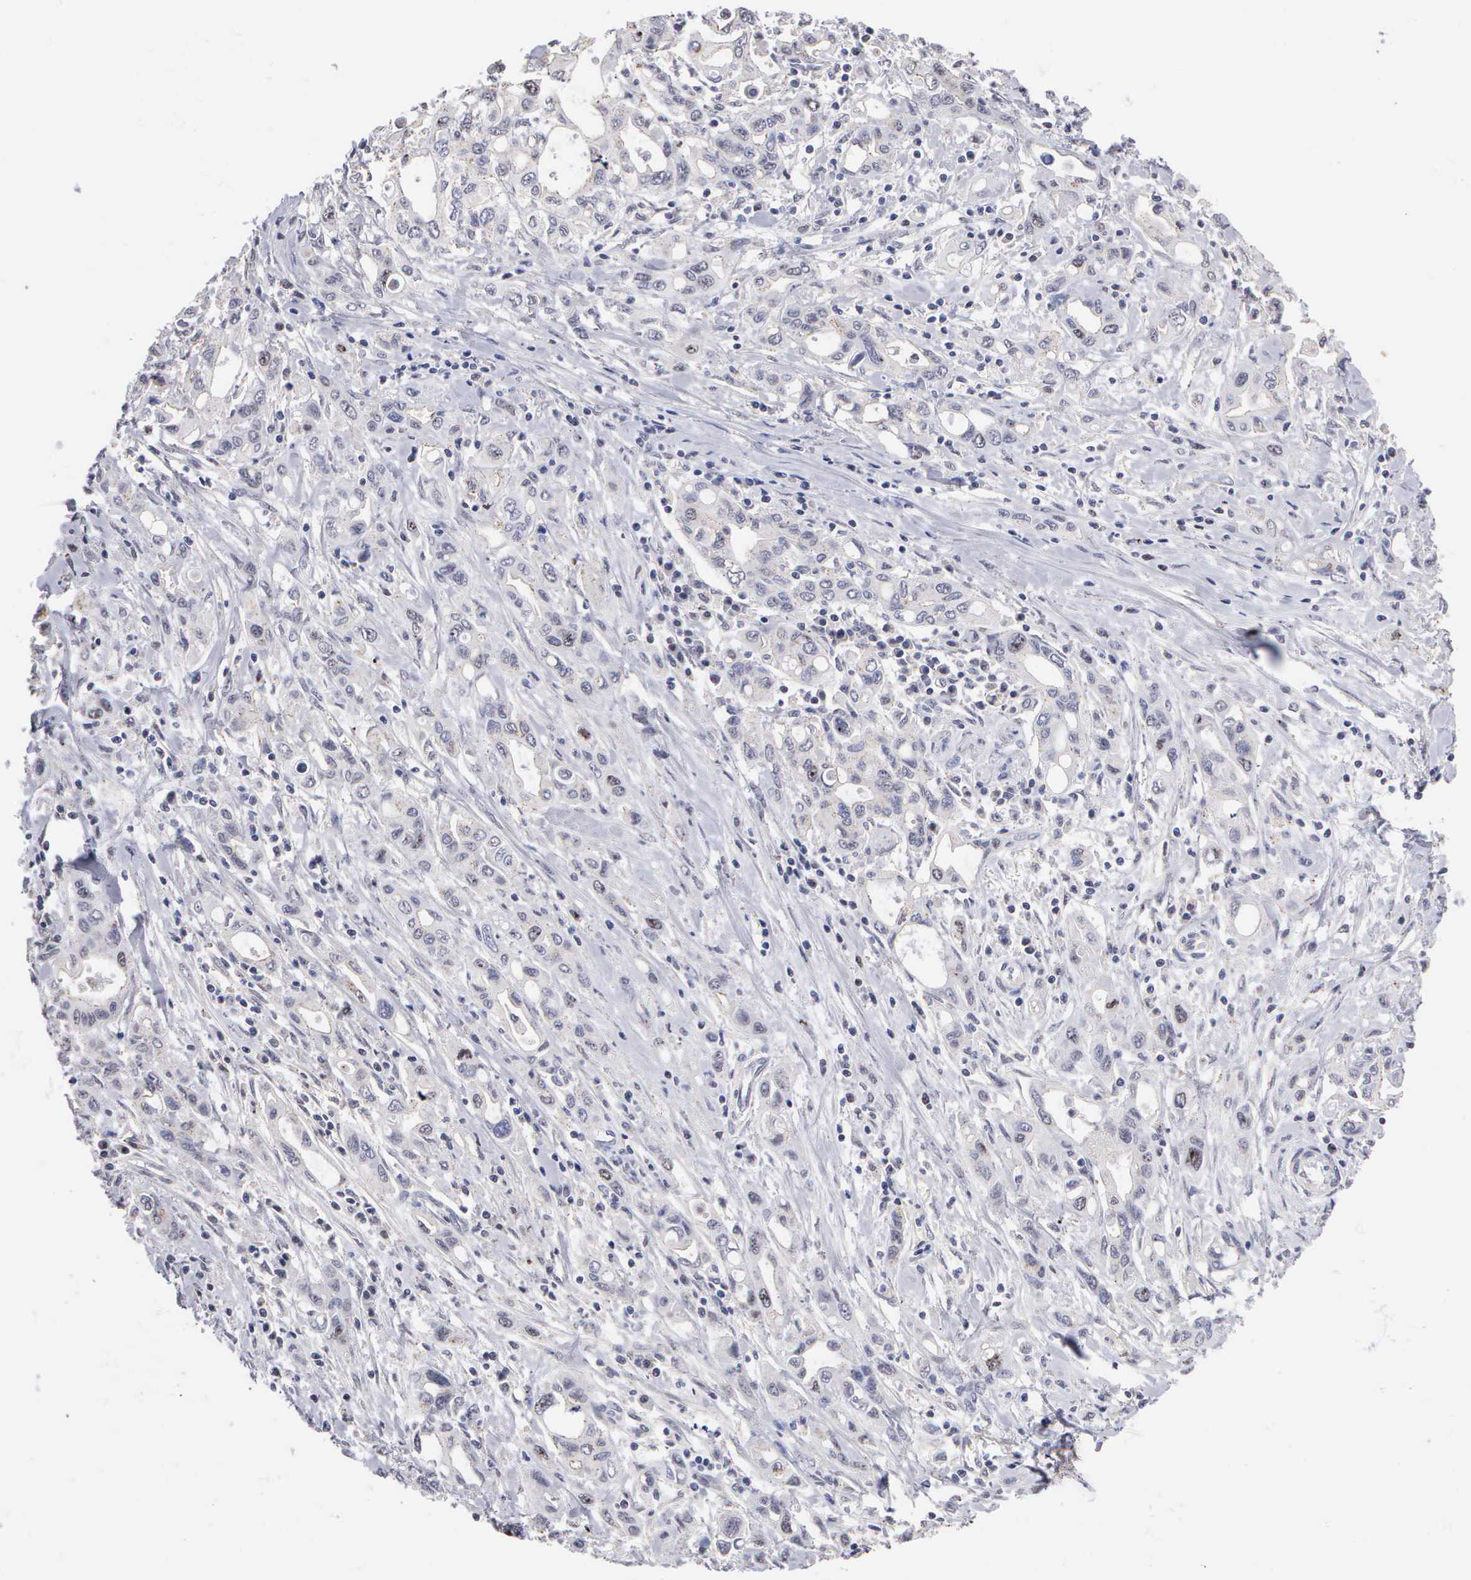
{"staining": {"intensity": "negative", "quantity": "none", "location": "none"}, "tissue": "pancreatic cancer", "cell_type": "Tumor cells", "image_type": "cancer", "snomed": [{"axis": "morphology", "description": "Adenocarcinoma, NOS"}, {"axis": "topography", "description": "Pancreas"}], "caption": "The IHC image has no significant expression in tumor cells of pancreatic adenocarcinoma tissue.", "gene": "KDM6A", "patient": {"sex": "female", "age": 57}}